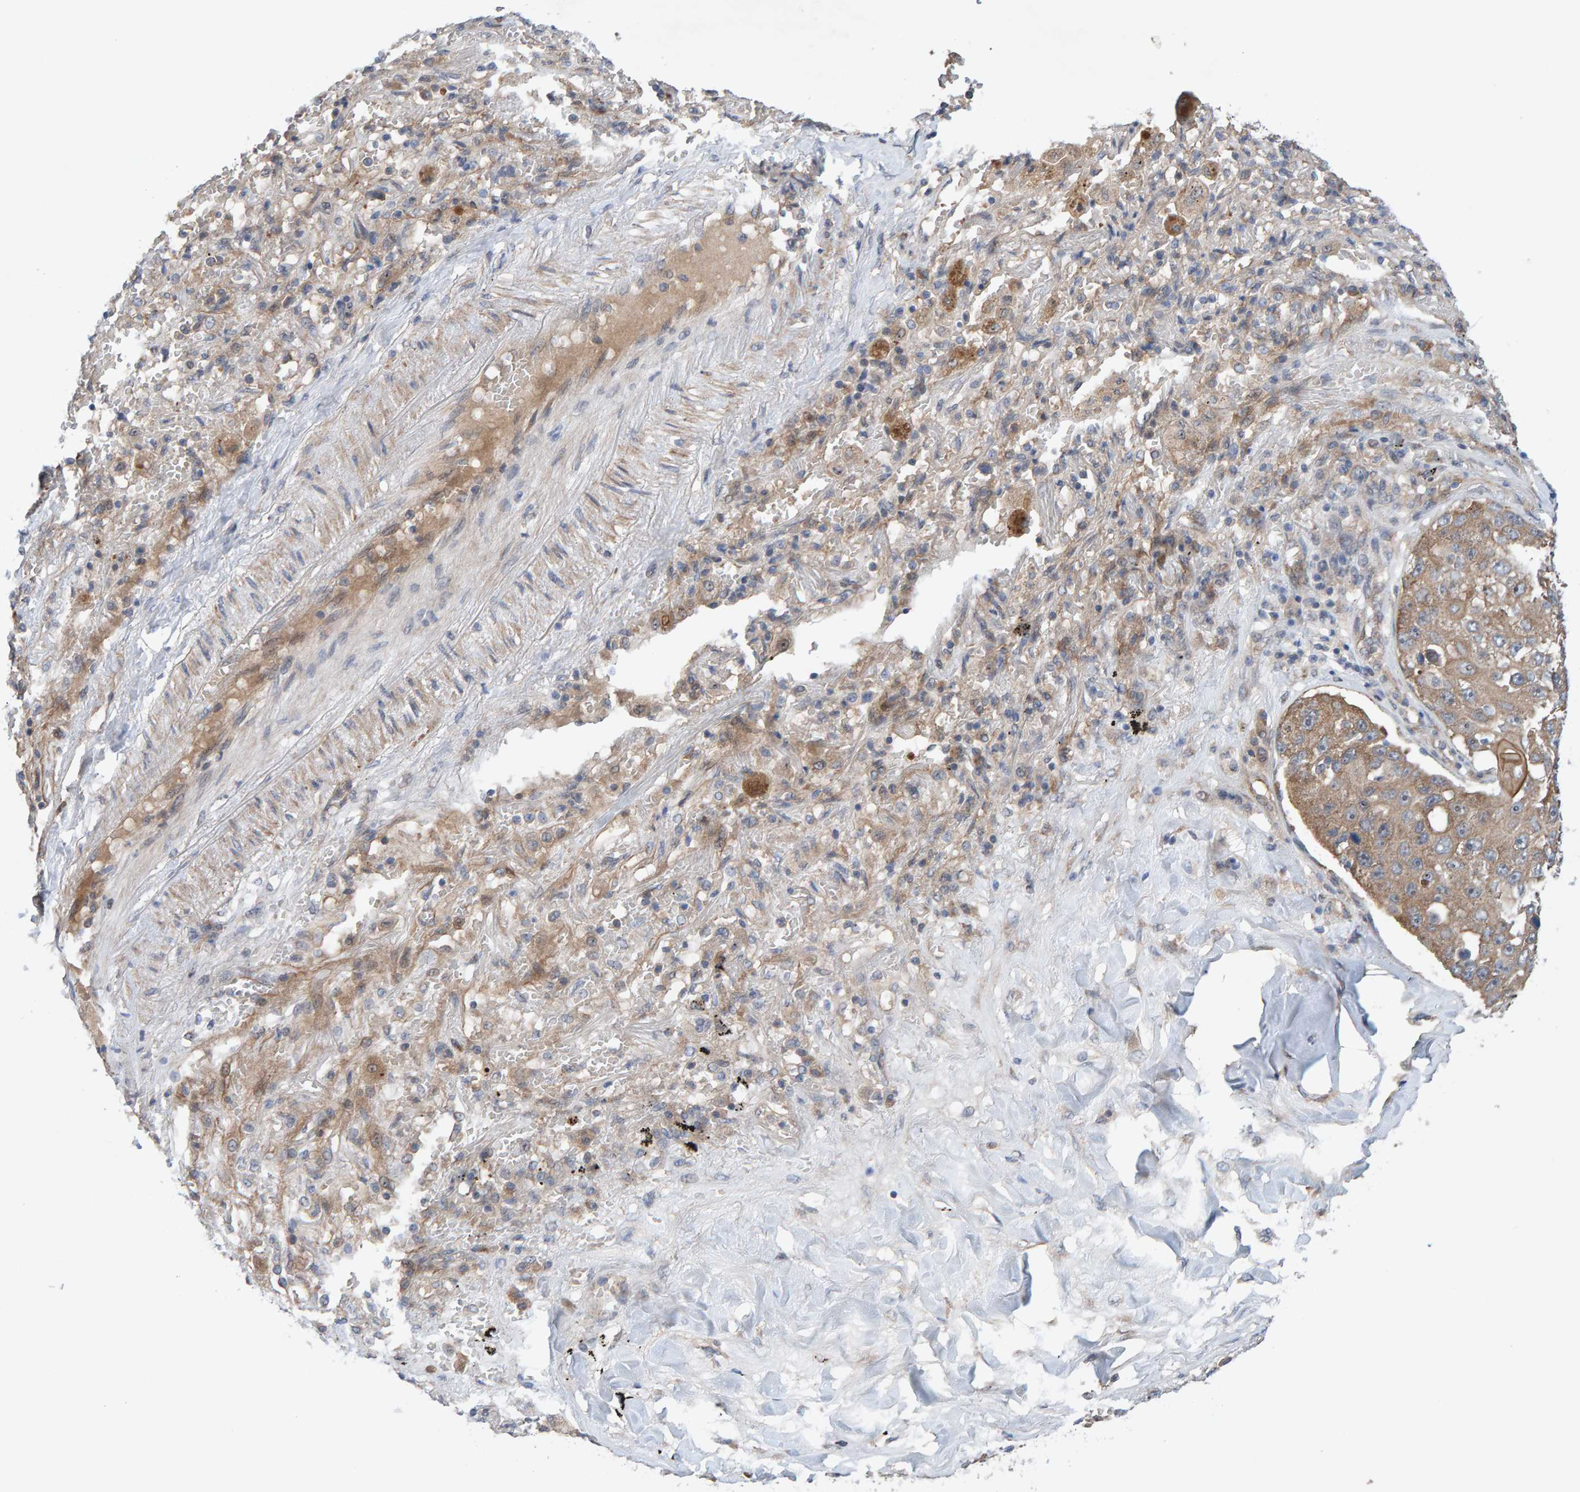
{"staining": {"intensity": "moderate", "quantity": ">75%", "location": "cytoplasmic/membranous"}, "tissue": "lung cancer", "cell_type": "Tumor cells", "image_type": "cancer", "snomed": [{"axis": "morphology", "description": "Squamous cell carcinoma, NOS"}, {"axis": "topography", "description": "Lung"}], "caption": "Moderate cytoplasmic/membranous protein positivity is present in approximately >75% of tumor cells in lung cancer (squamous cell carcinoma).", "gene": "LRSAM1", "patient": {"sex": "male", "age": 61}}